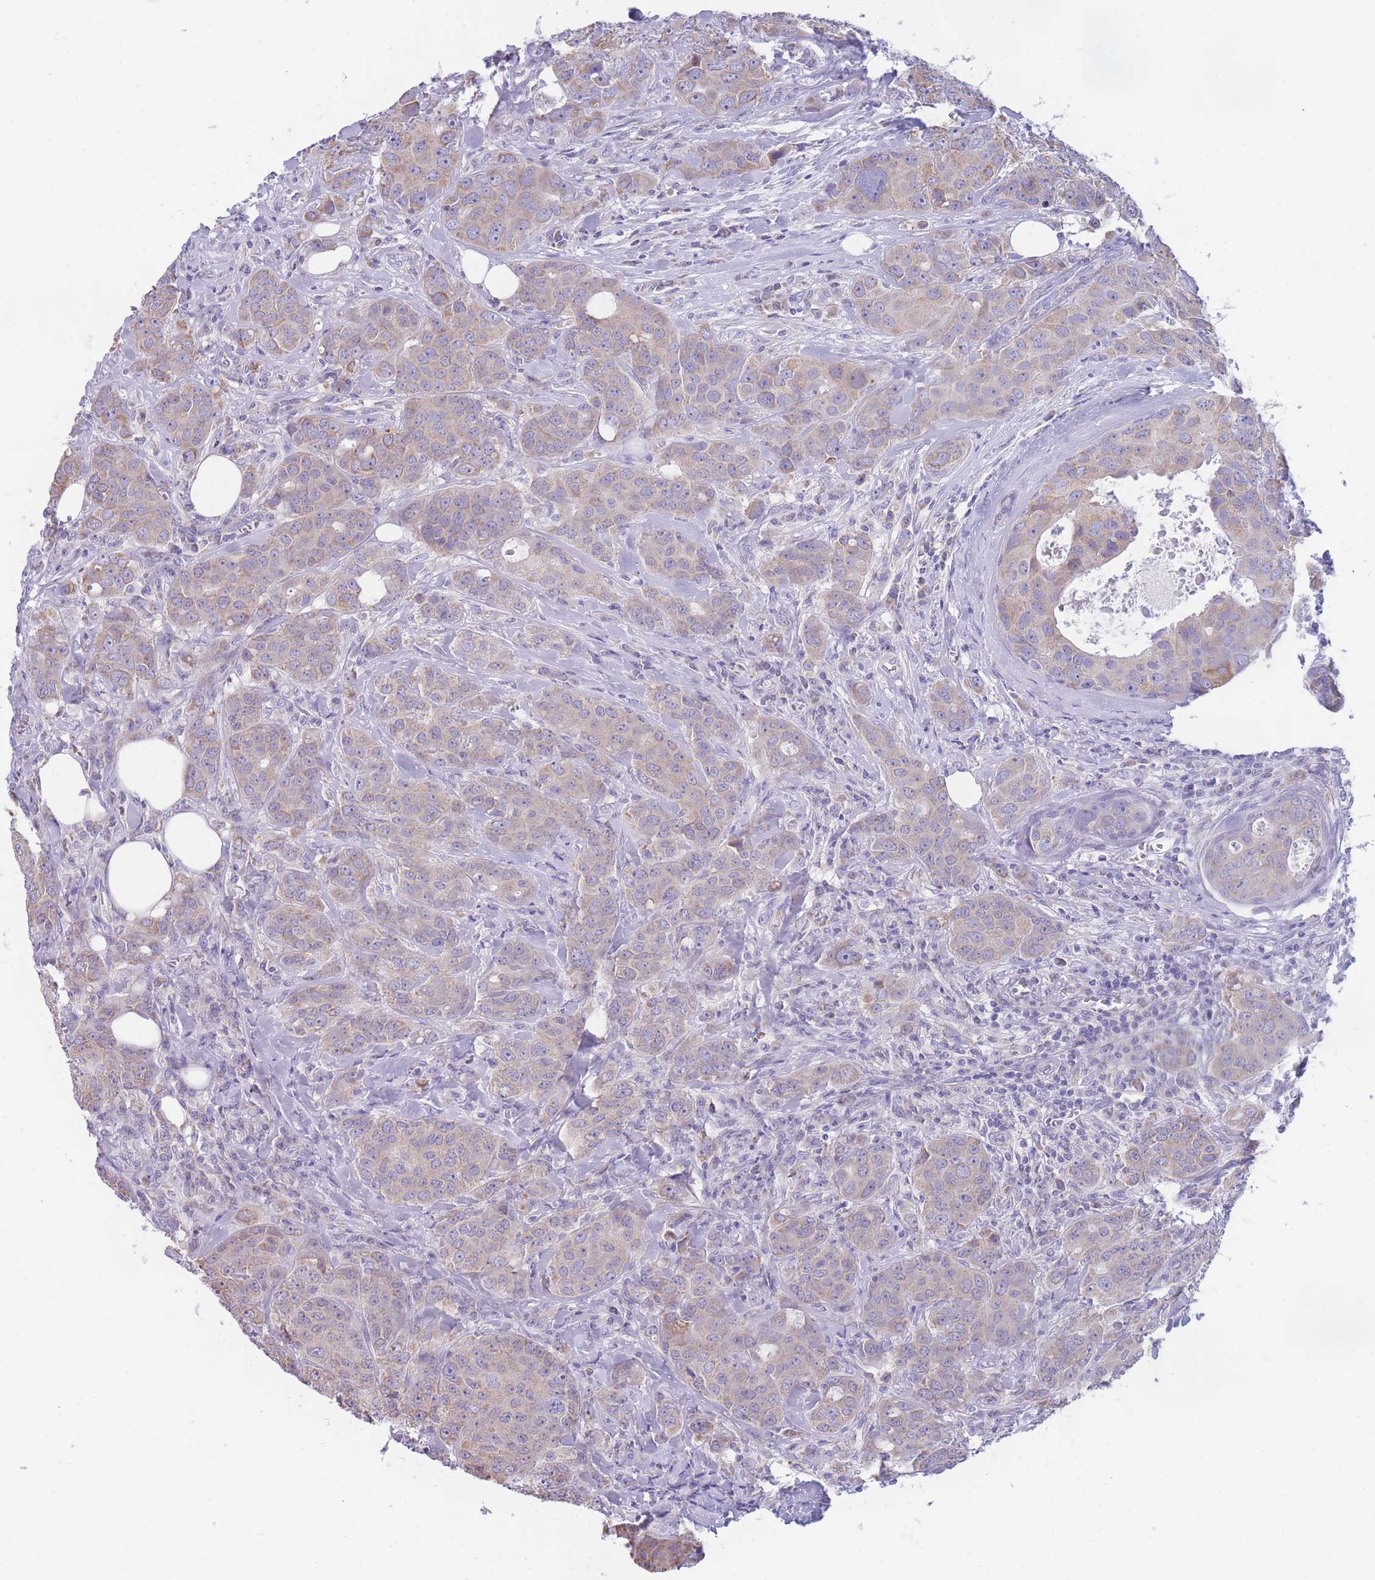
{"staining": {"intensity": "weak", "quantity": "25%-75%", "location": "cytoplasmic/membranous"}, "tissue": "breast cancer", "cell_type": "Tumor cells", "image_type": "cancer", "snomed": [{"axis": "morphology", "description": "Duct carcinoma"}, {"axis": "topography", "description": "Breast"}], "caption": "IHC micrograph of neoplastic tissue: breast cancer stained using IHC displays low levels of weak protein expression localized specifically in the cytoplasmic/membranous of tumor cells, appearing as a cytoplasmic/membranous brown color.", "gene": "DHRS11", "patient": {"sex": "female", "age": 43}}